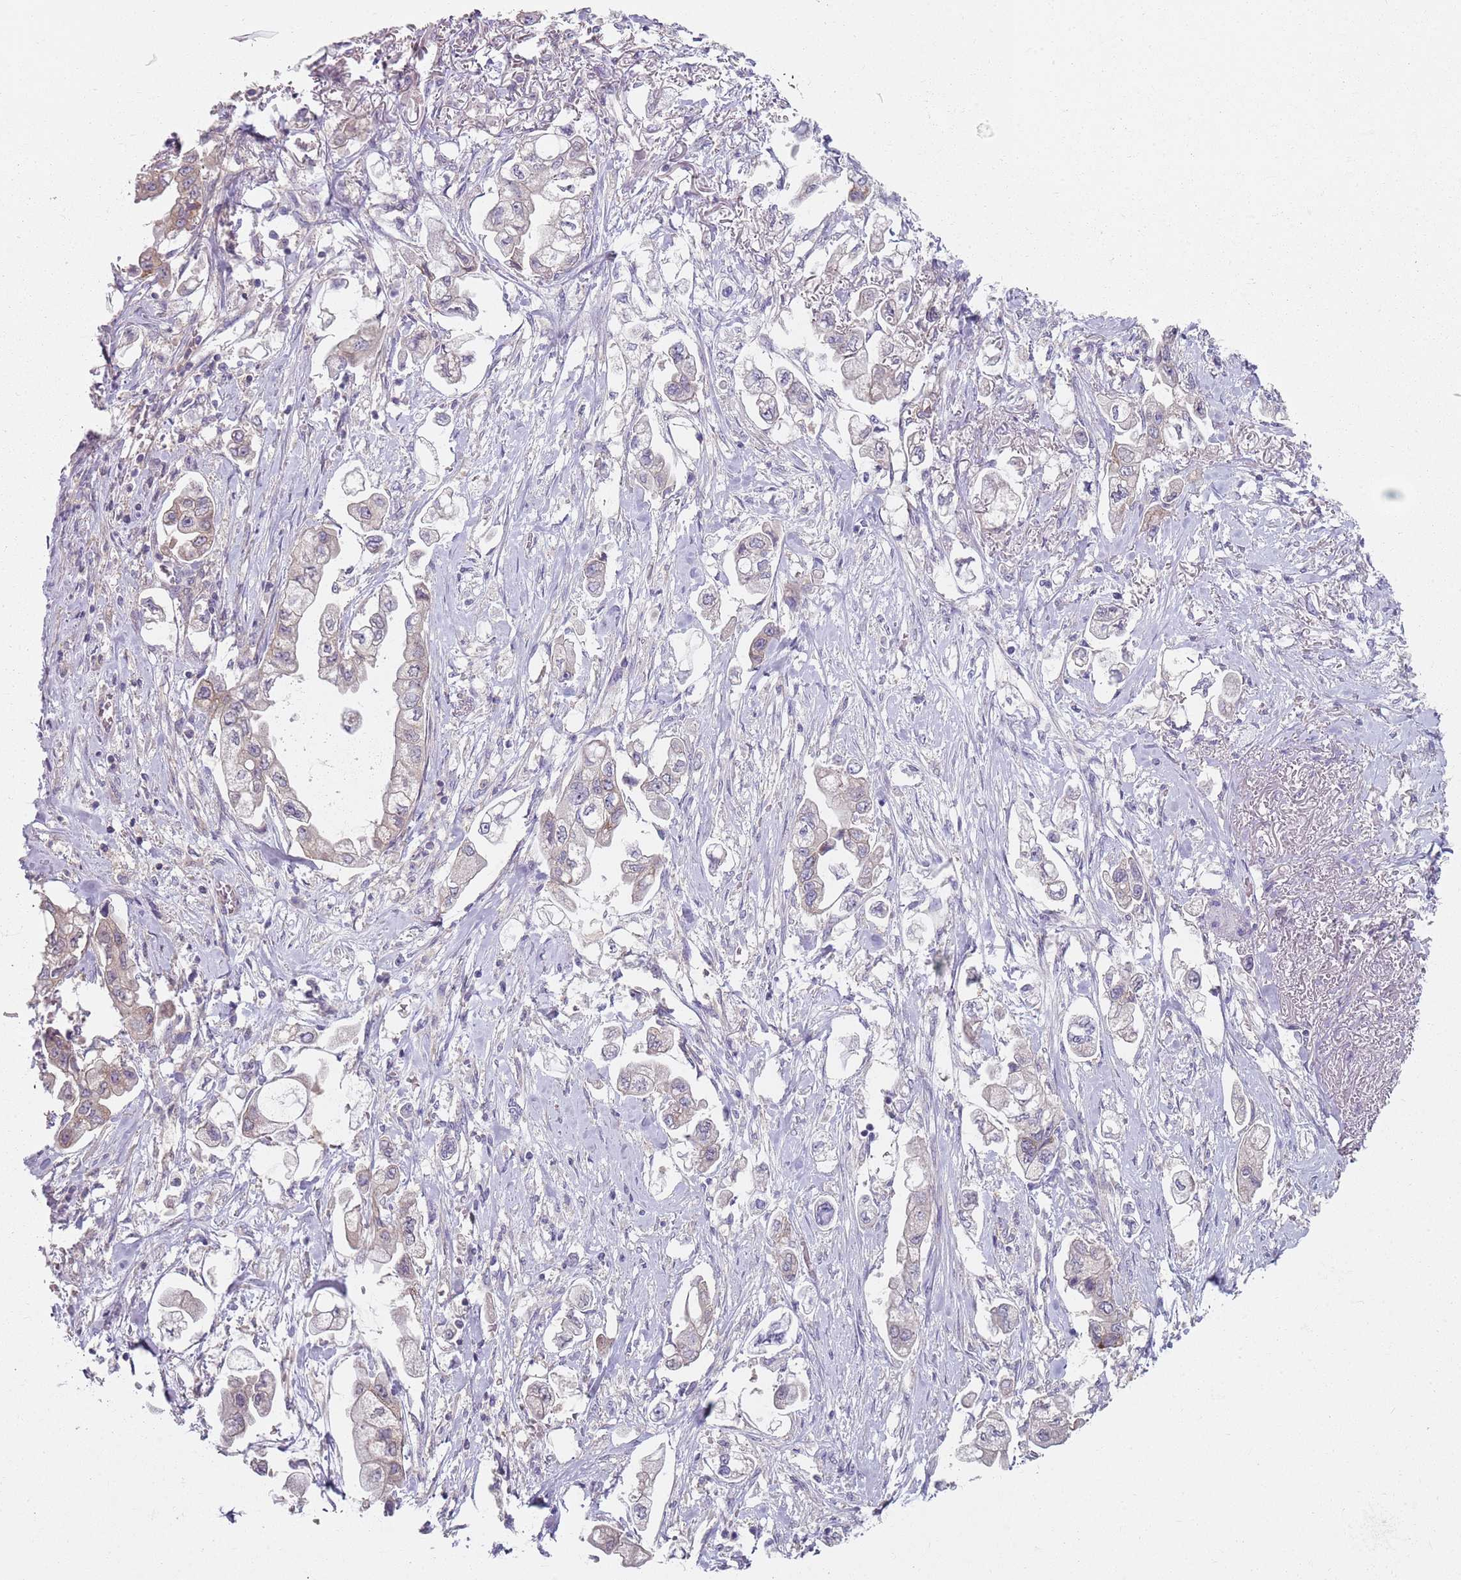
{"staining": {"intensity": "negative", "quantity": "none", "location": "none"}, "tissue": "stomach cancer", "cell_type": "Tumor cells", "image_type": "cancer", "snomed": [{"axis": "morphology", "description": "Adenocarcinoma, NOS"}, {"axis": "topography", "description": "Stomach"}], "caption": "Tumor cells are negative for brown protein staining in stomach cancer (adenocarcinoma).", "gene": "SLC26A6", "patient": {"sex": "male", "age": 62}}